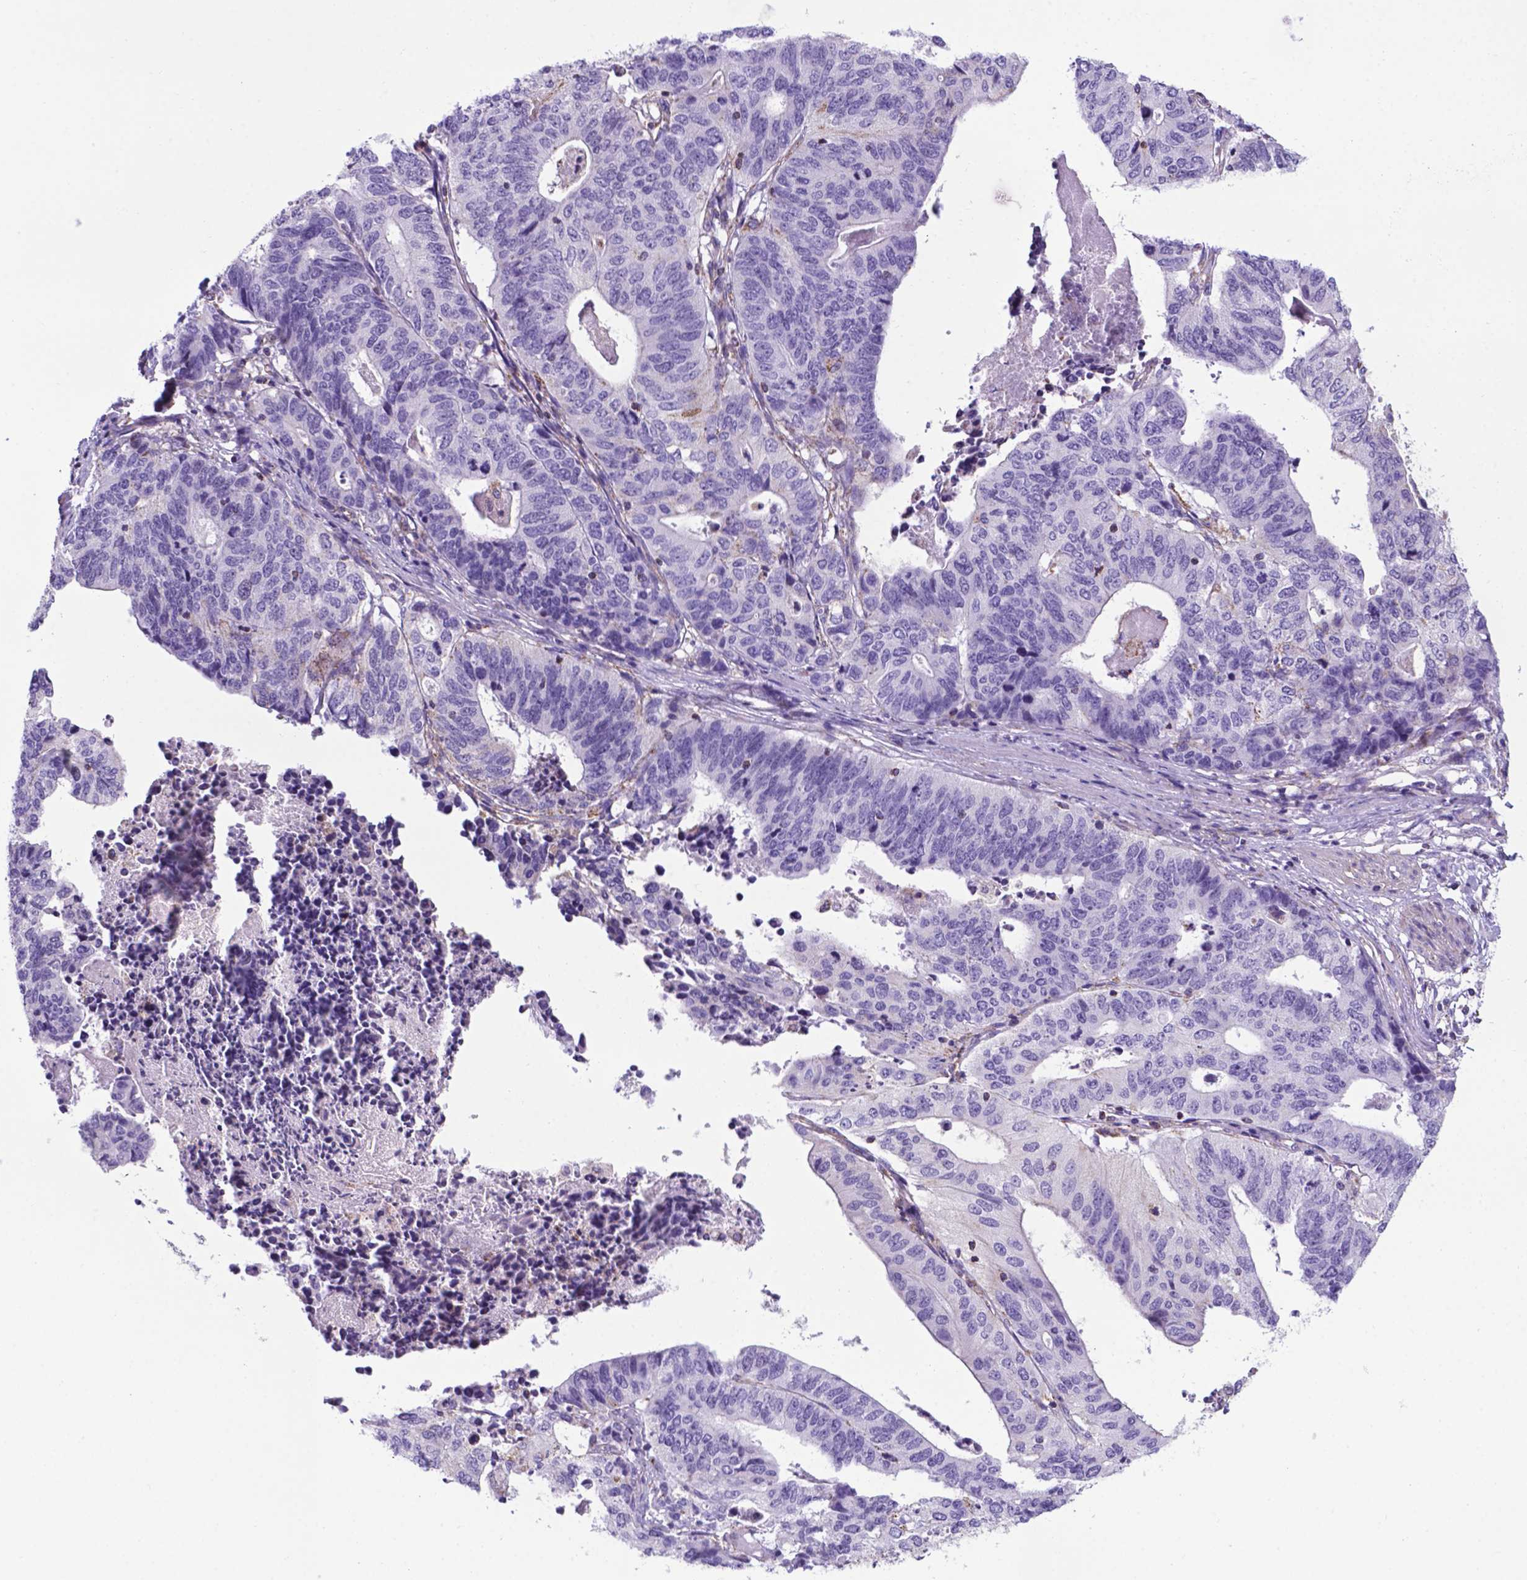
{"staining": {"intensity": "negative", "quantity": "none", "location": "none"}, "tissue": "stomach cancer", "cell_type": "Tumor cells", "image_type": "cancer", "snomed": [{"axis": "morphology", "description": "Adenocarcinoma, NOS"}, {"axis": "topography", "description": "Stomach, upper"}], "caption": "Human stomach cancer stained for a protein using IHC exhibits no staining in tumor cells.", "gene": "POU3F3", "patient": {"sex": "female", "age": 67}}